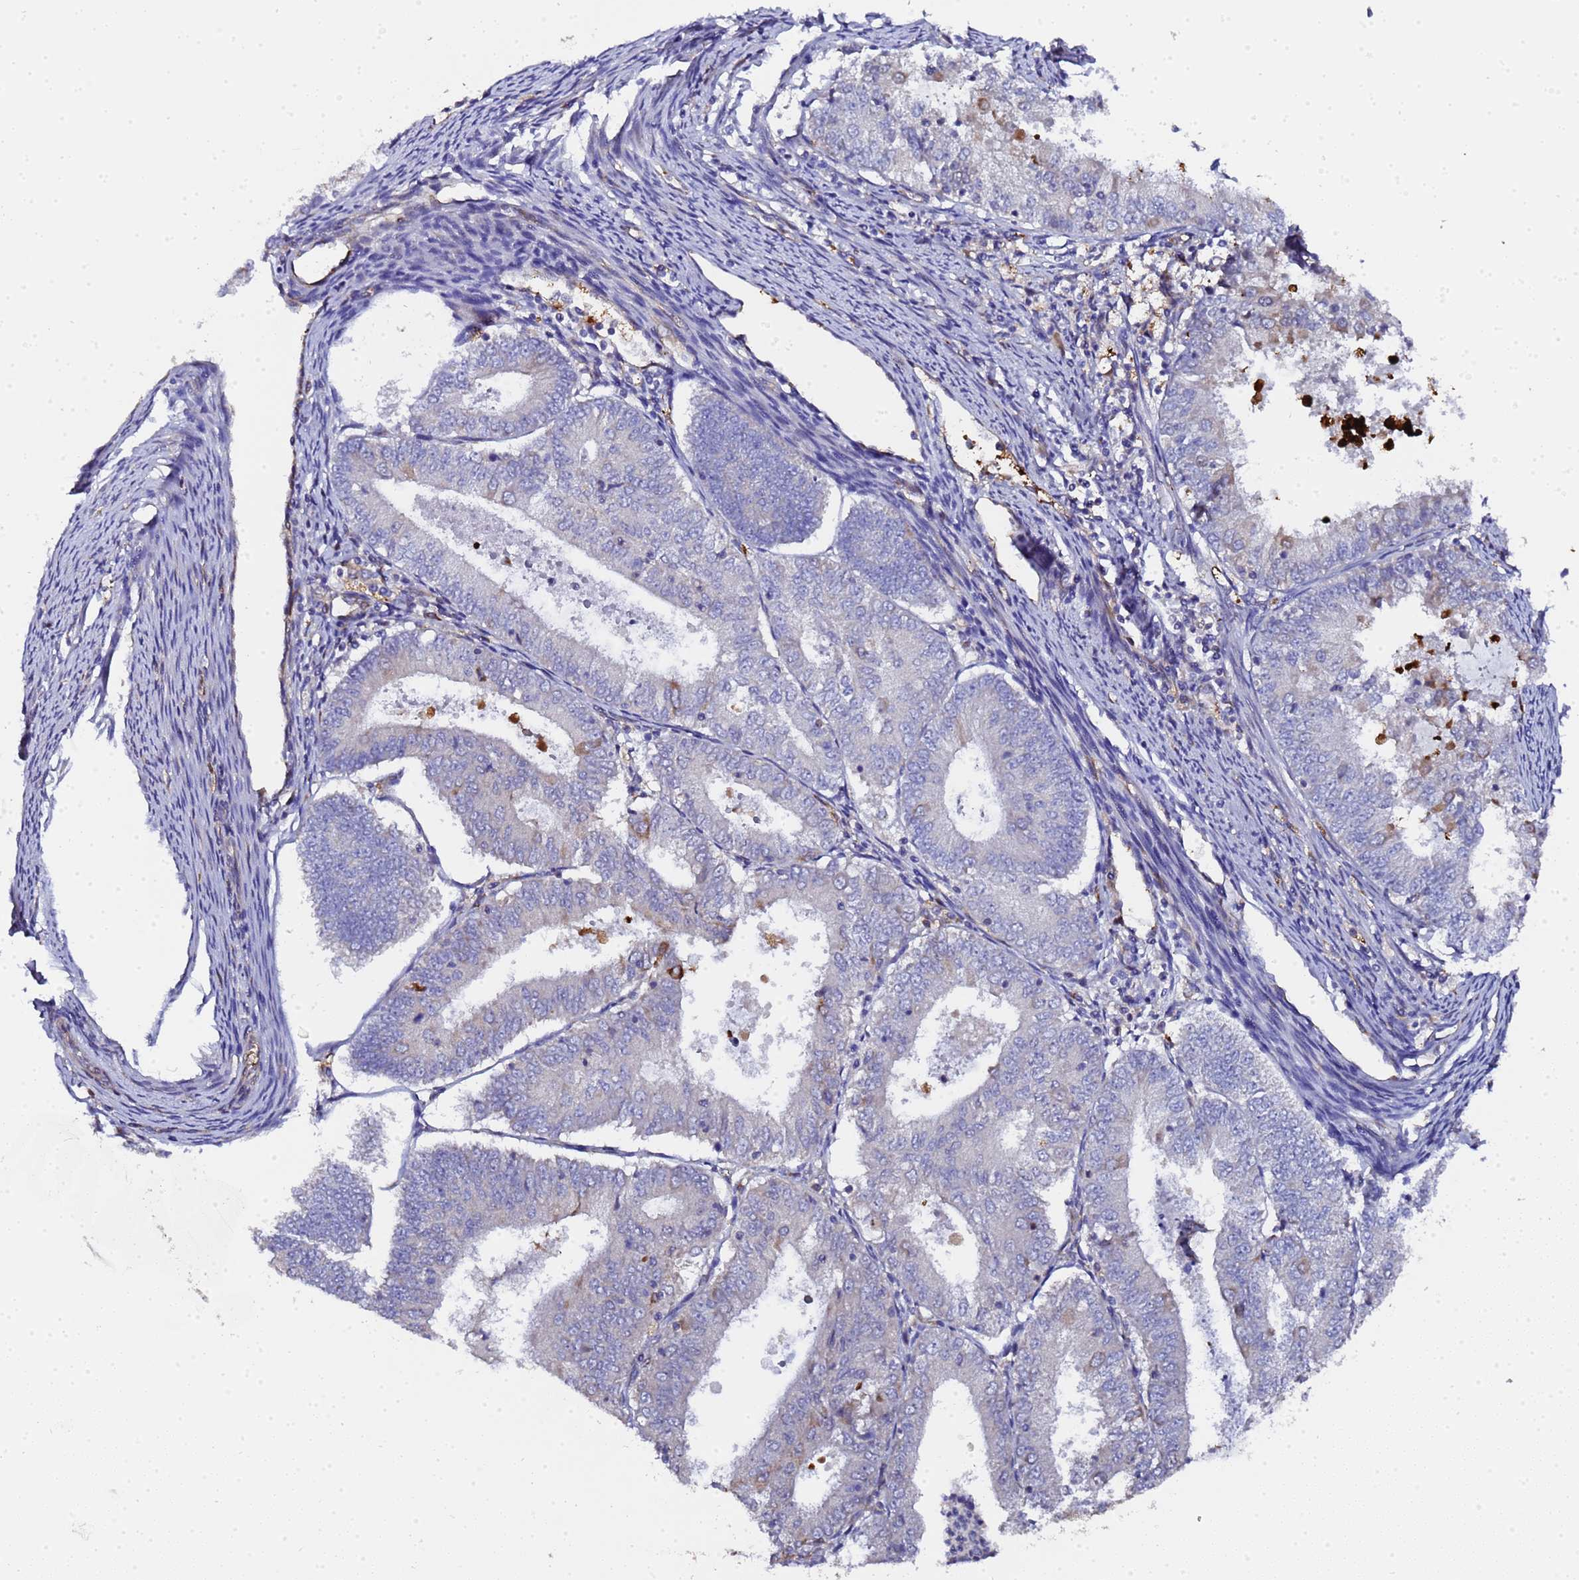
{"staining": {"intensity": "negative", "quantity": "none", "location": "none"}, "tissue": "endometrial cancer", "cell_type": "Tumor cells", "image_type": "cancer", "snomed": [{"axis": "morphology", "description": "Adenocarcinoma, NOS"}, {"axis": "topography", "description": "Endometrium"}], "caption": "A photomicrograph of human endometrial cancer is negative for staining in tumor cells.", "gene": "MOCS1", "patient": {"sex": "female", "age": 57}}